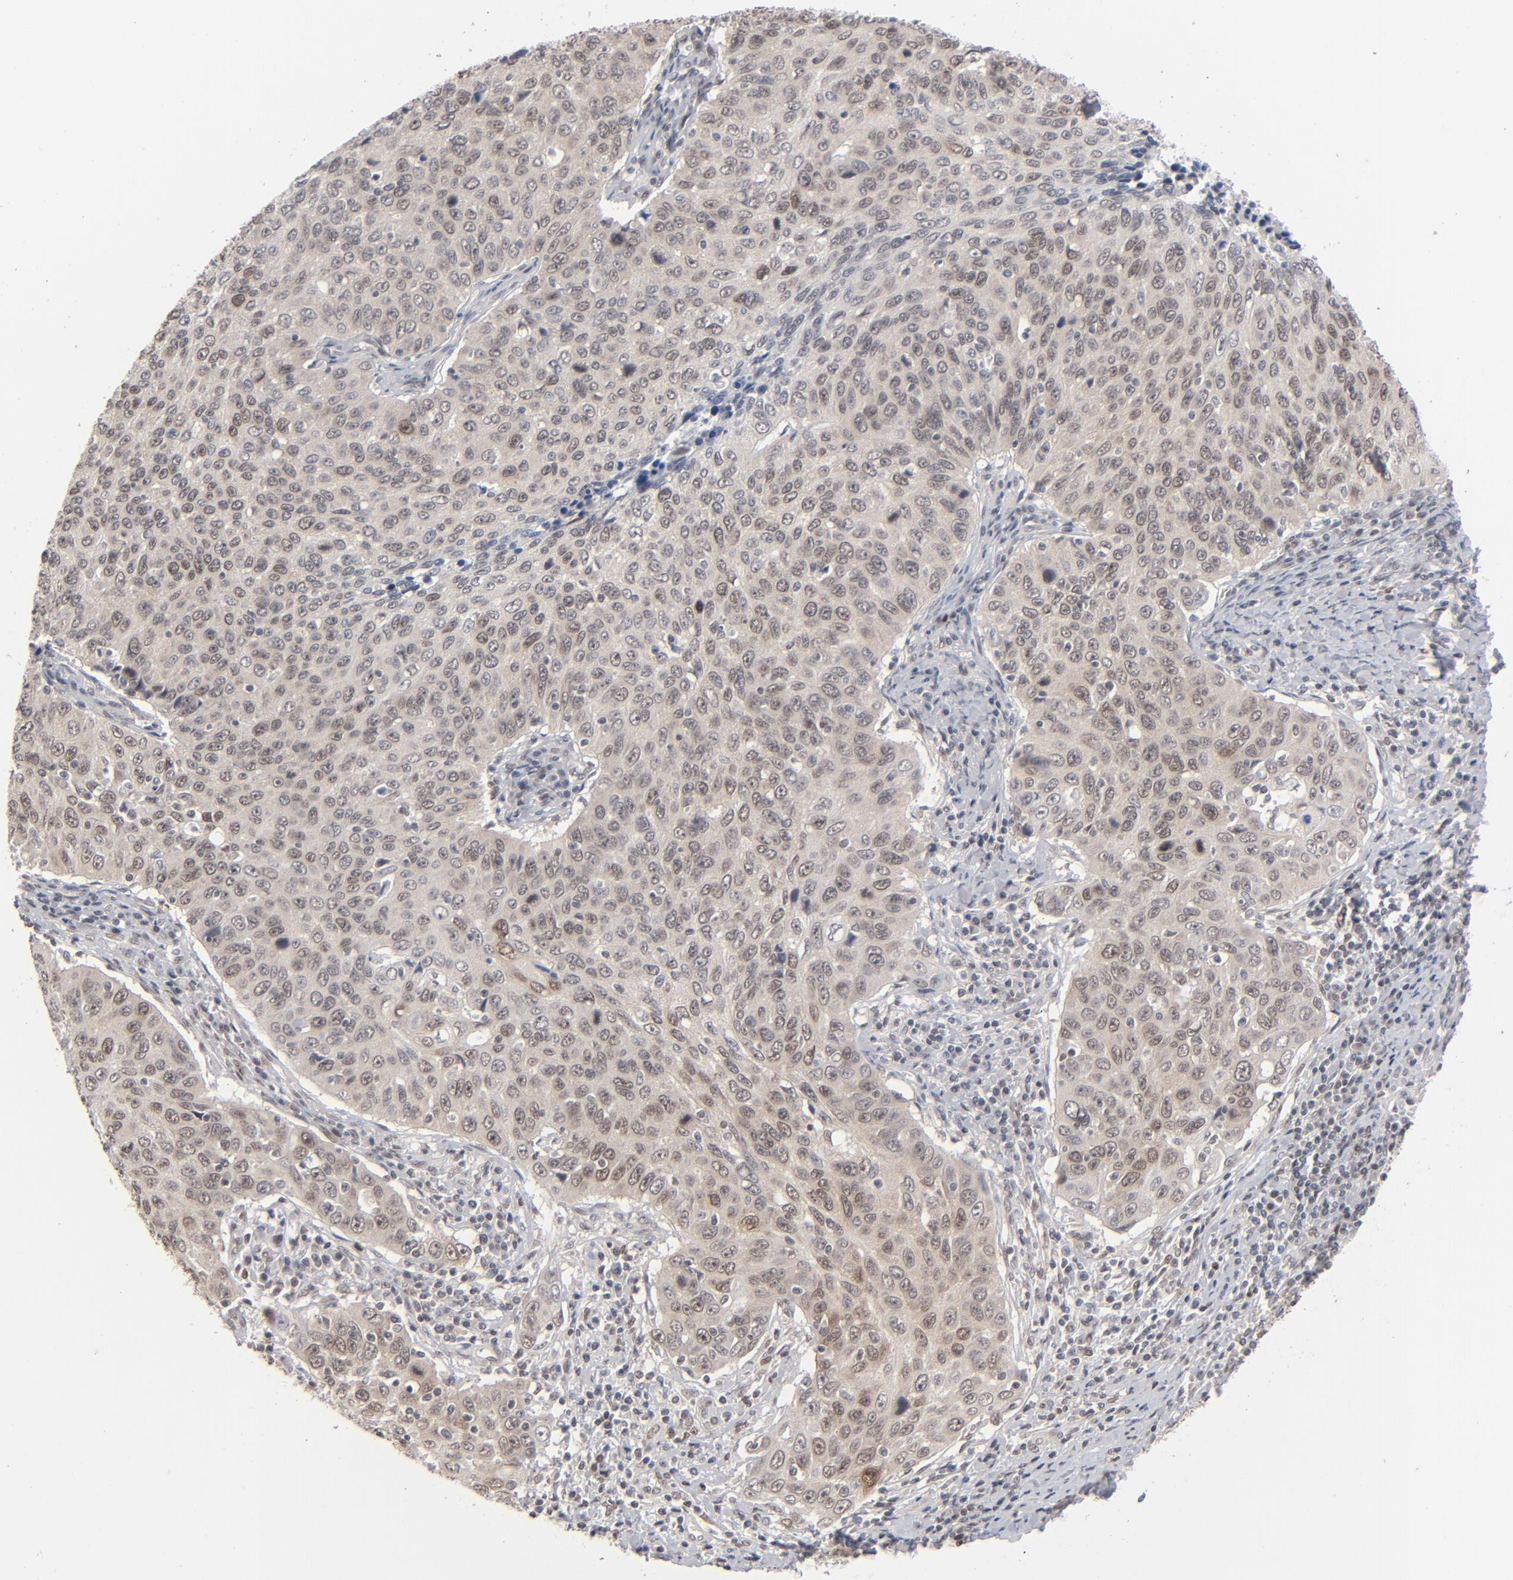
{"staining": {"intensity": "weak", "quantity": ">75%", "location": "cytoplasmic/membranous"}, "tissue": "cervical cancer", "cell_type": "Tumor cells", "image_type": "cancer", "snomed": [{"axis": "morphology", "description": "Squamous cell carcinoma, NOS"}, {"axis": "topography", "description": "Cervix"}], "caption": "Weak cytoplasmic/membranous expression for a protein is present in approximately >75% of tumor cells of cervical cancer (squamous cell carcinoma) using immunohistochemistry (IHC).", "gene": "IRF9", "patient": {"sex": "female", "age": 53}}